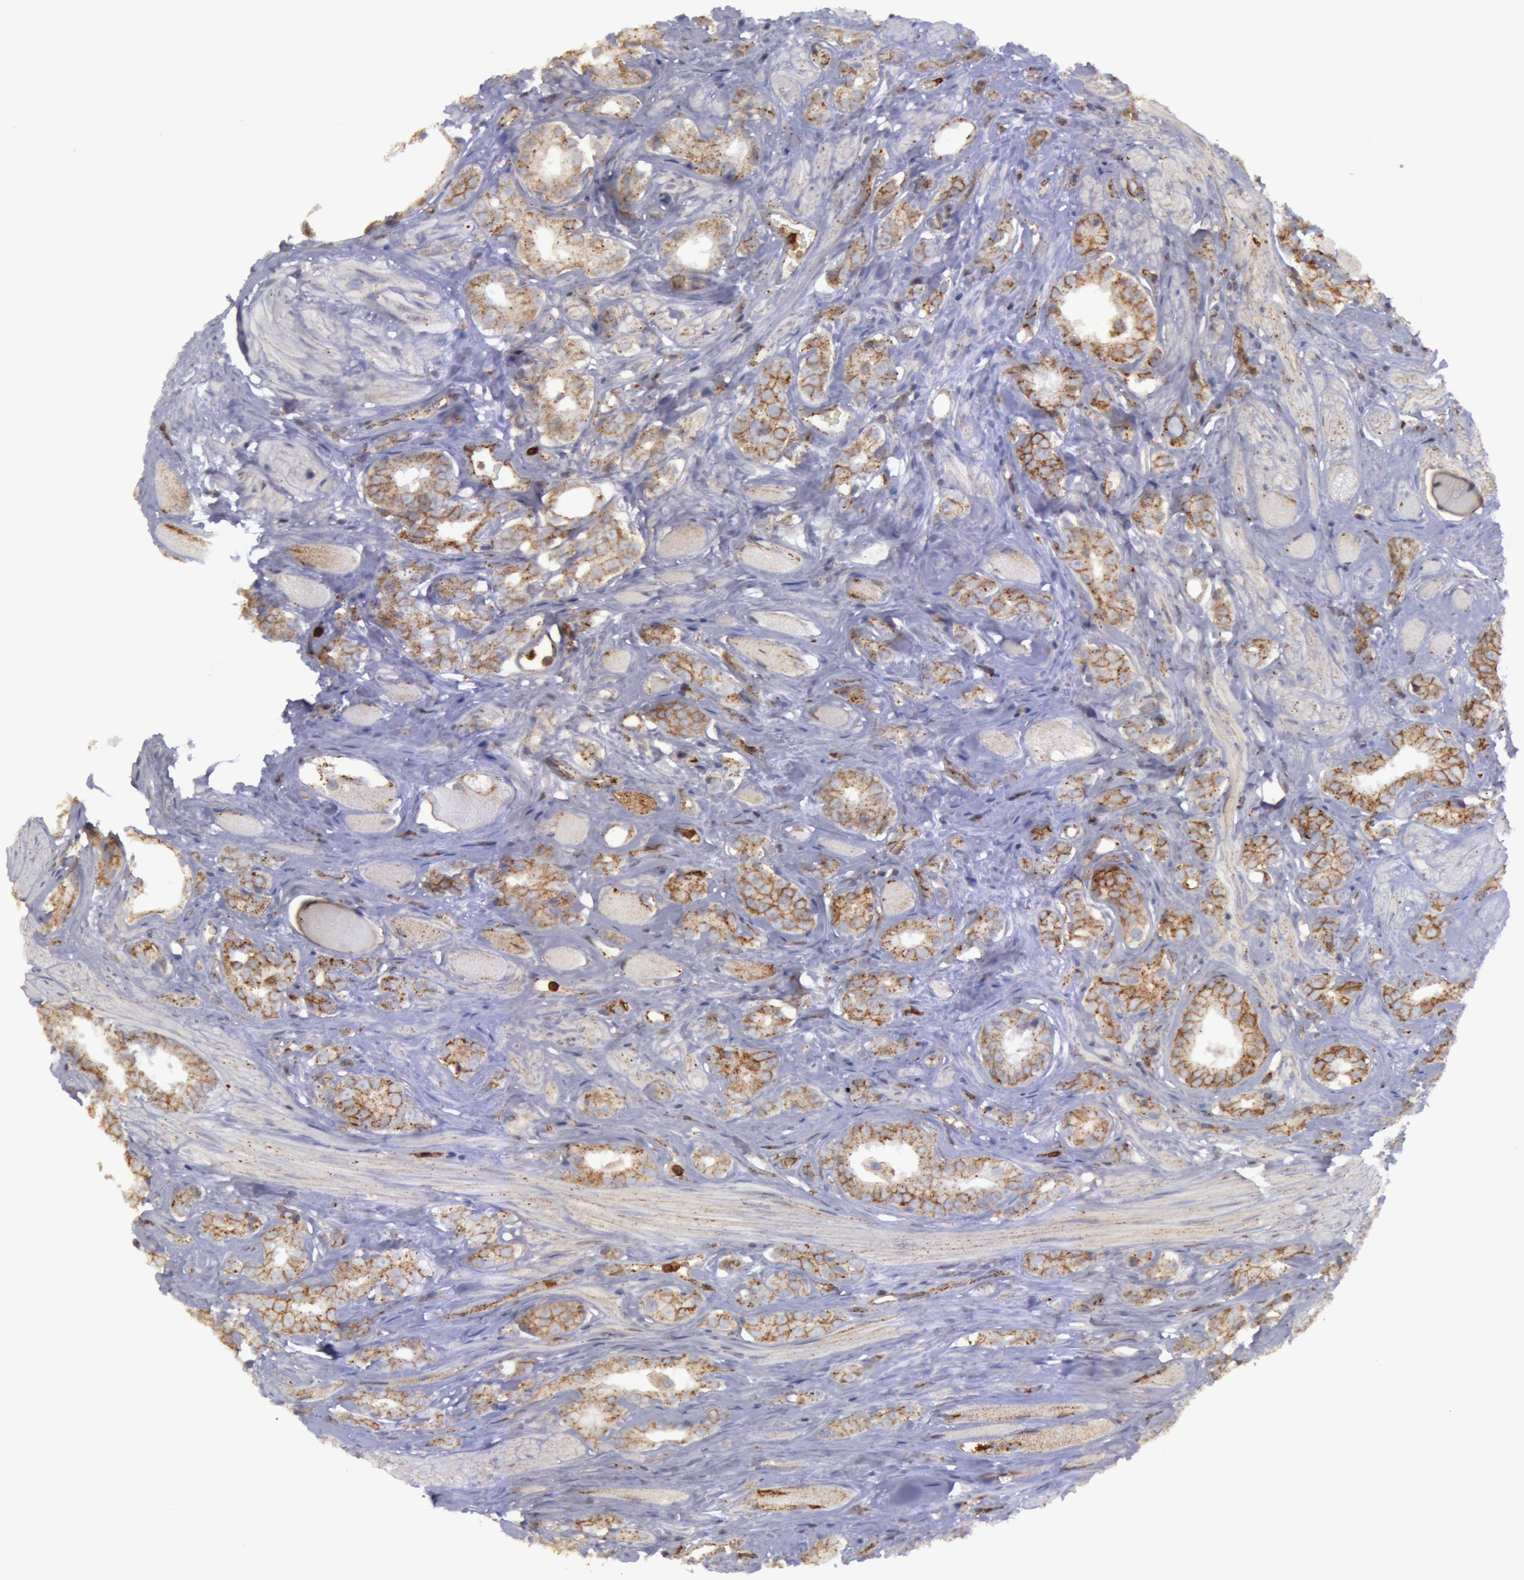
{"staining": {"intensity": "moderate", "quantity": ">75%", "location": "cytoplasmic/membranous"}, "tissue": "prostate cancer", "cell_type": "Tumor cells", "image_type": "cancer", "snomed": [{"axis": "morphology", "description": "Adenocarcinoma, Medium grade"}, {"axis": "topography", "description": "Prostate"}], "caption": "A photomicrograph showing moderate cytoplasmic/membranous positivity in approximately >75% of tumor cells in prostate cancer (medium-grade adenocarcinoma), as visualized by brown immunohistochemical staining.", "gene": "FLOT2", "patient": {"sex": "male", "age": 53}}